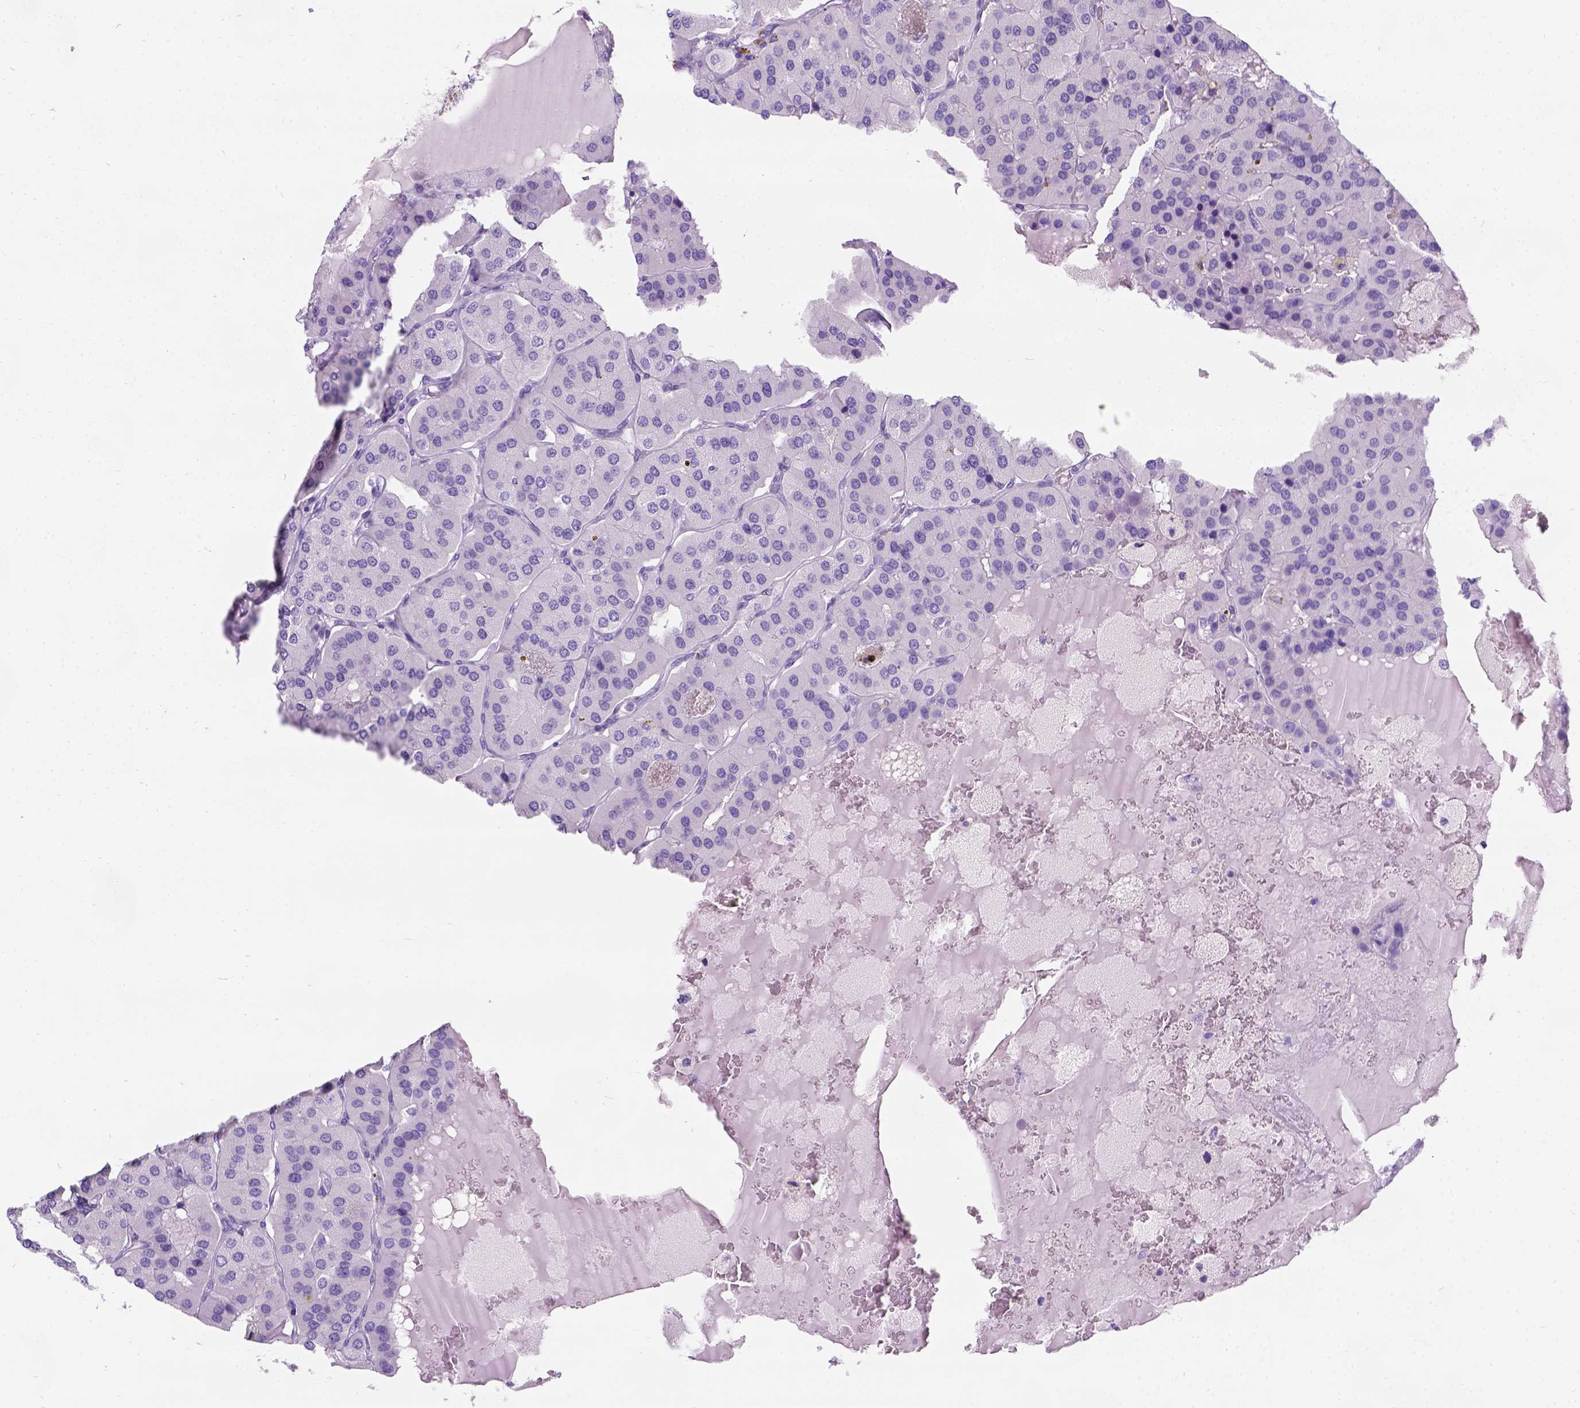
{"staining": {"intensity": "negative", "quantity": "none", "location": "none"}, "tissue": "parathyroid gland", "cell_type": "Glandular cells", "image_type": "normal", "snomed": [{"axis": "morphology", "description": "Normal tissue, NOS"}, {"axis": "morphology", "description": "Adenoma, NOS"}, {"axis": "topography", "description": "Parathyroid gland"}], "caption": "A high-resolution image shows immunohistochemistry (IHC) staining of unremarkable parathyroid gland, which displays no significant expression in glandular cells. (Brightfield microscopy of DAB (3,3'-diaminobenzidine) immunohistochemistry (IHC) at high magnification).", "gene": "C7orf57", "patient": {"sex": "female", "age": 86}}